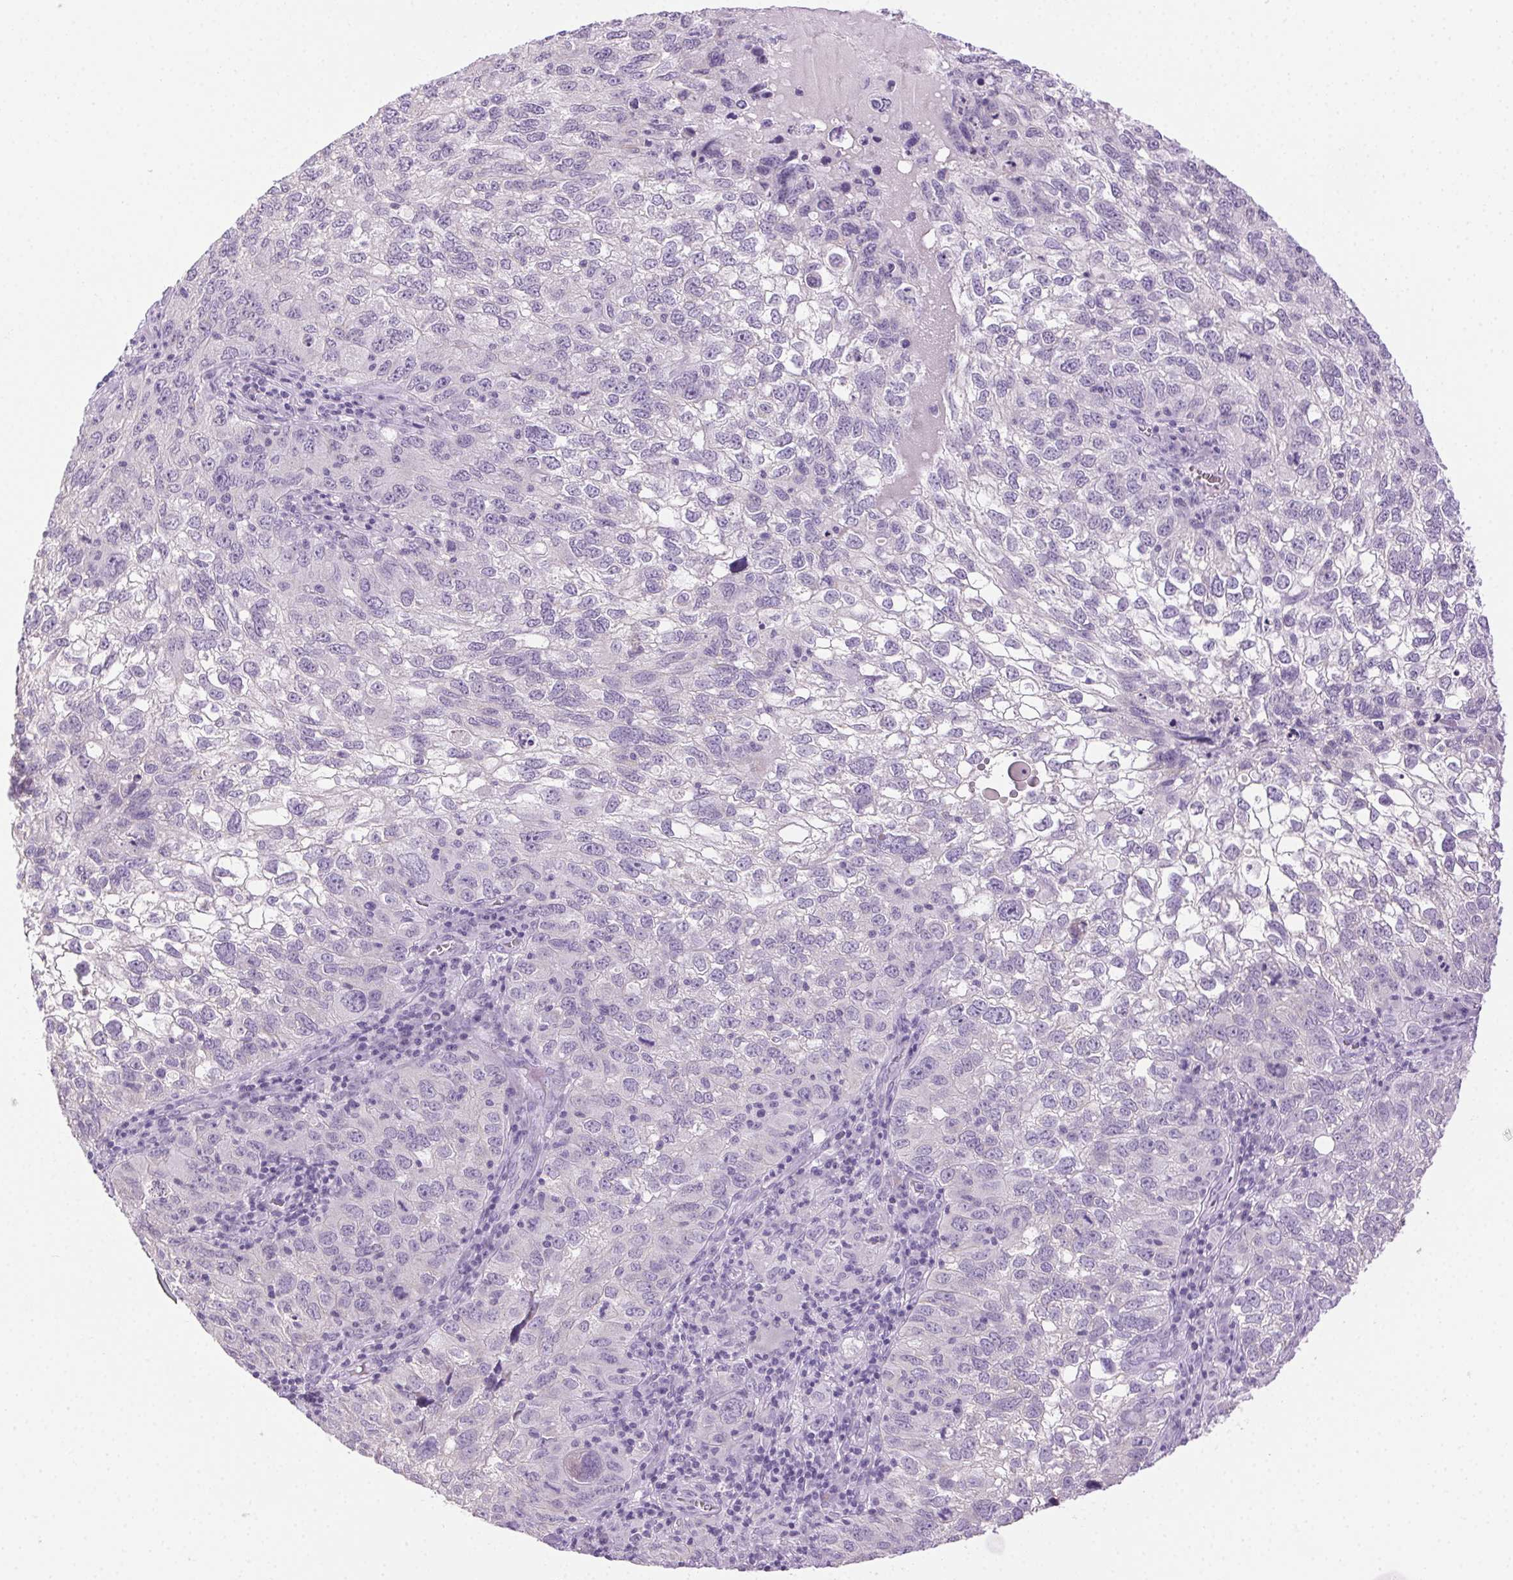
{"staining": {"intensity": "negative", "quantity": "none", "location": "none"}, "tissue": "cervical cancer", "cell_type": "Tumor cells", "image_type": "cancer", "snomed": [{"axis": "morphology", "description": "Squamous cell carcinoma, NOS"}, {"axis": "topography", "description": "Cervix"}], "caption": "DAB (3,3'-diaminobenzidine) immunohistochemical staining of squamous cell carcinoma (cervical) exhibits no significant expression in tumor cells. The staining is performed using DAB (3,3'-diaminobenzidine) brown chromogen with nuclei counter-stained in using hematoxylin.", "gene": "CLDN10", "patient": {"sex": "female", "age": 55}}